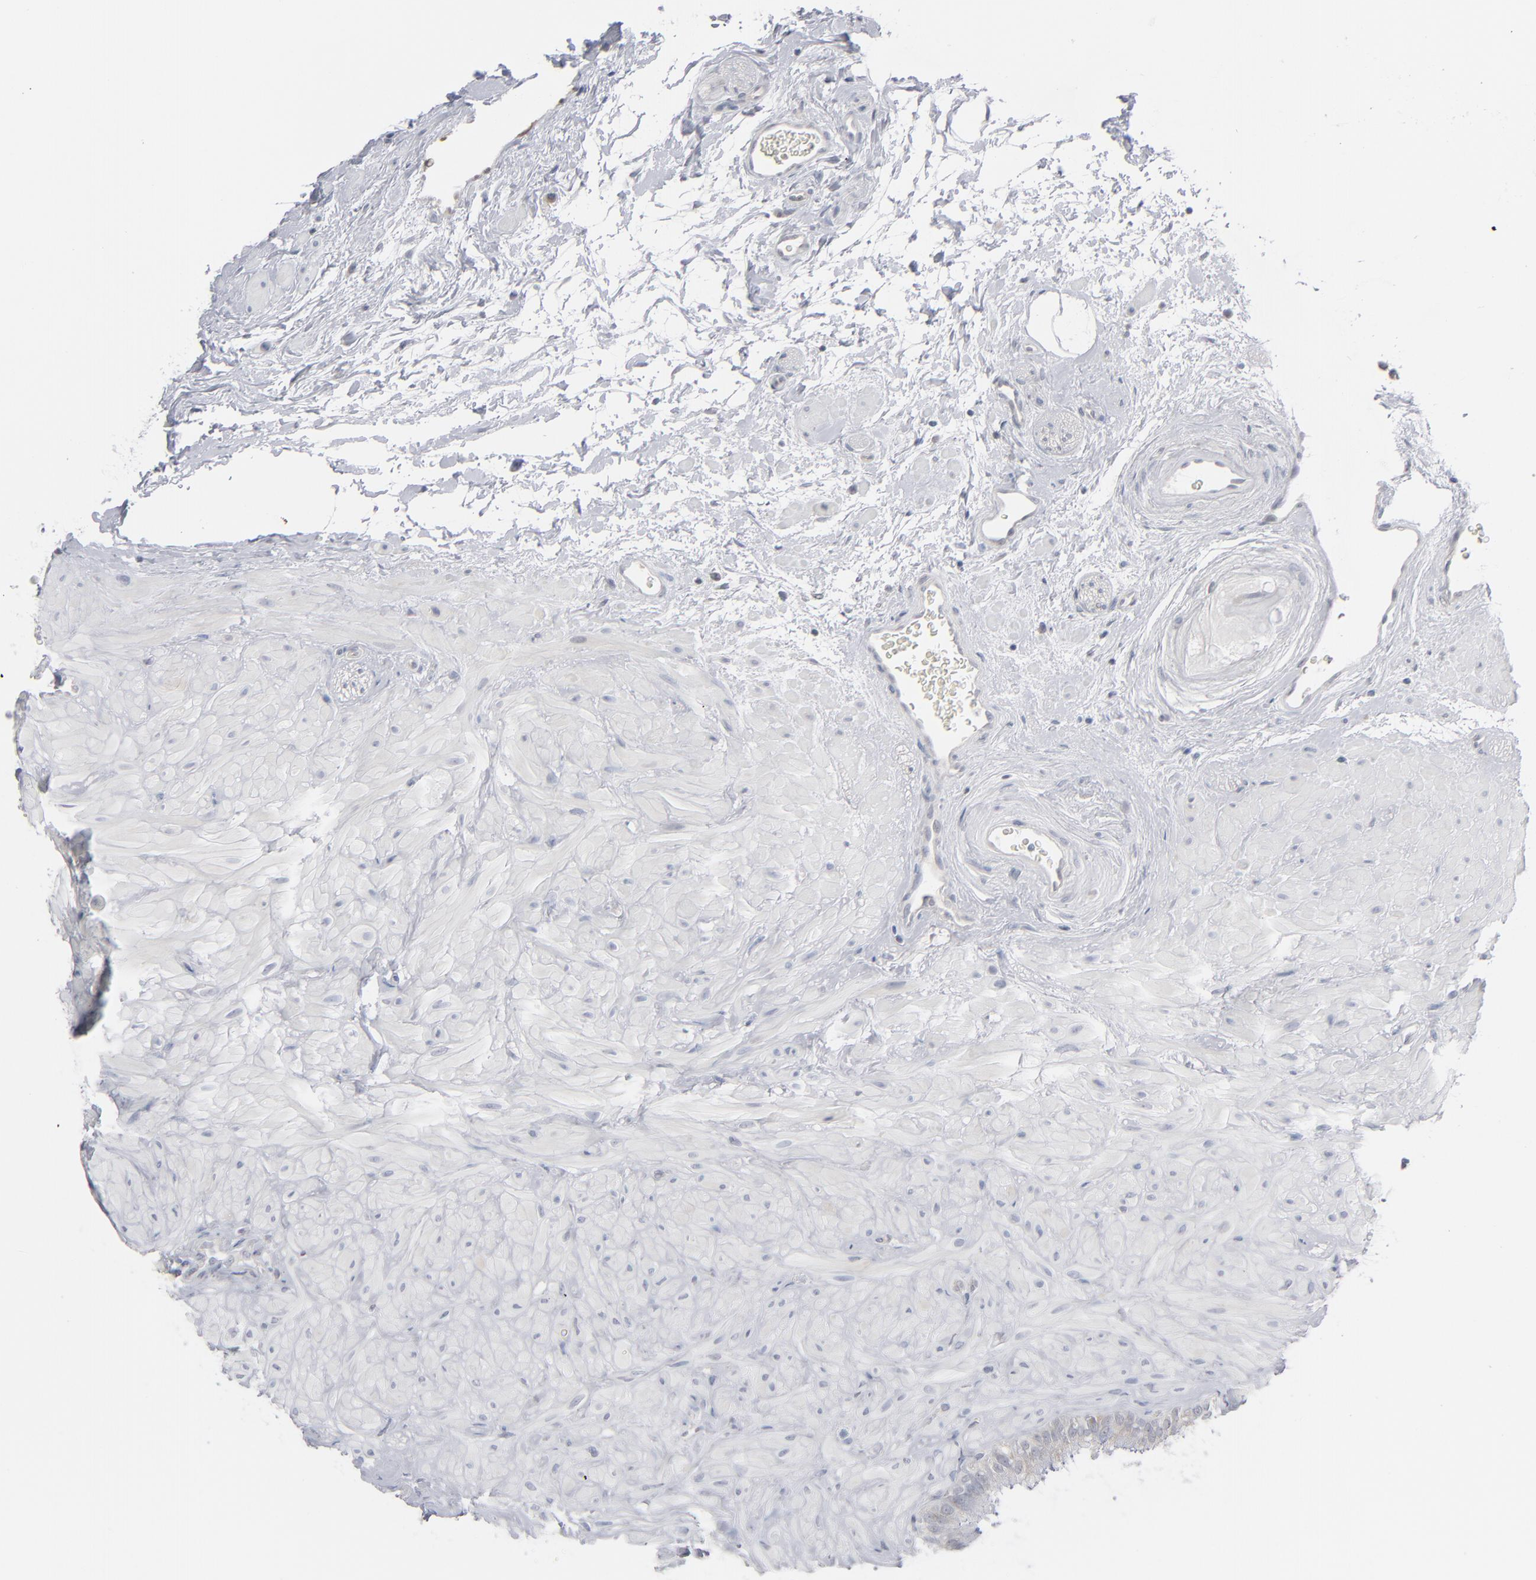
{"staining": {"intensity": "negative", "quantity": "none", "location": "none"}, "tissue": "seminal vesicle", "cell_type": "Glandular cells", "image_type": "normal", "snomed": [{"axis": "morphology", "description": "Normal tissue, NOS"}, {"axis": "topography", "description": "Seminal veicle"}], "caption": "A histopathology image of human seminal vesicle is negative for staining in glandular cells. The staining was performed using DAB (3,3'-diaminobenzidine) to visualize the protein expression in brown, while the nuclei were stained in blue with hematoxylin (Magnification: 20x).", "gene": "POF1B", "patient": {"sex": "male", "age": 63}}